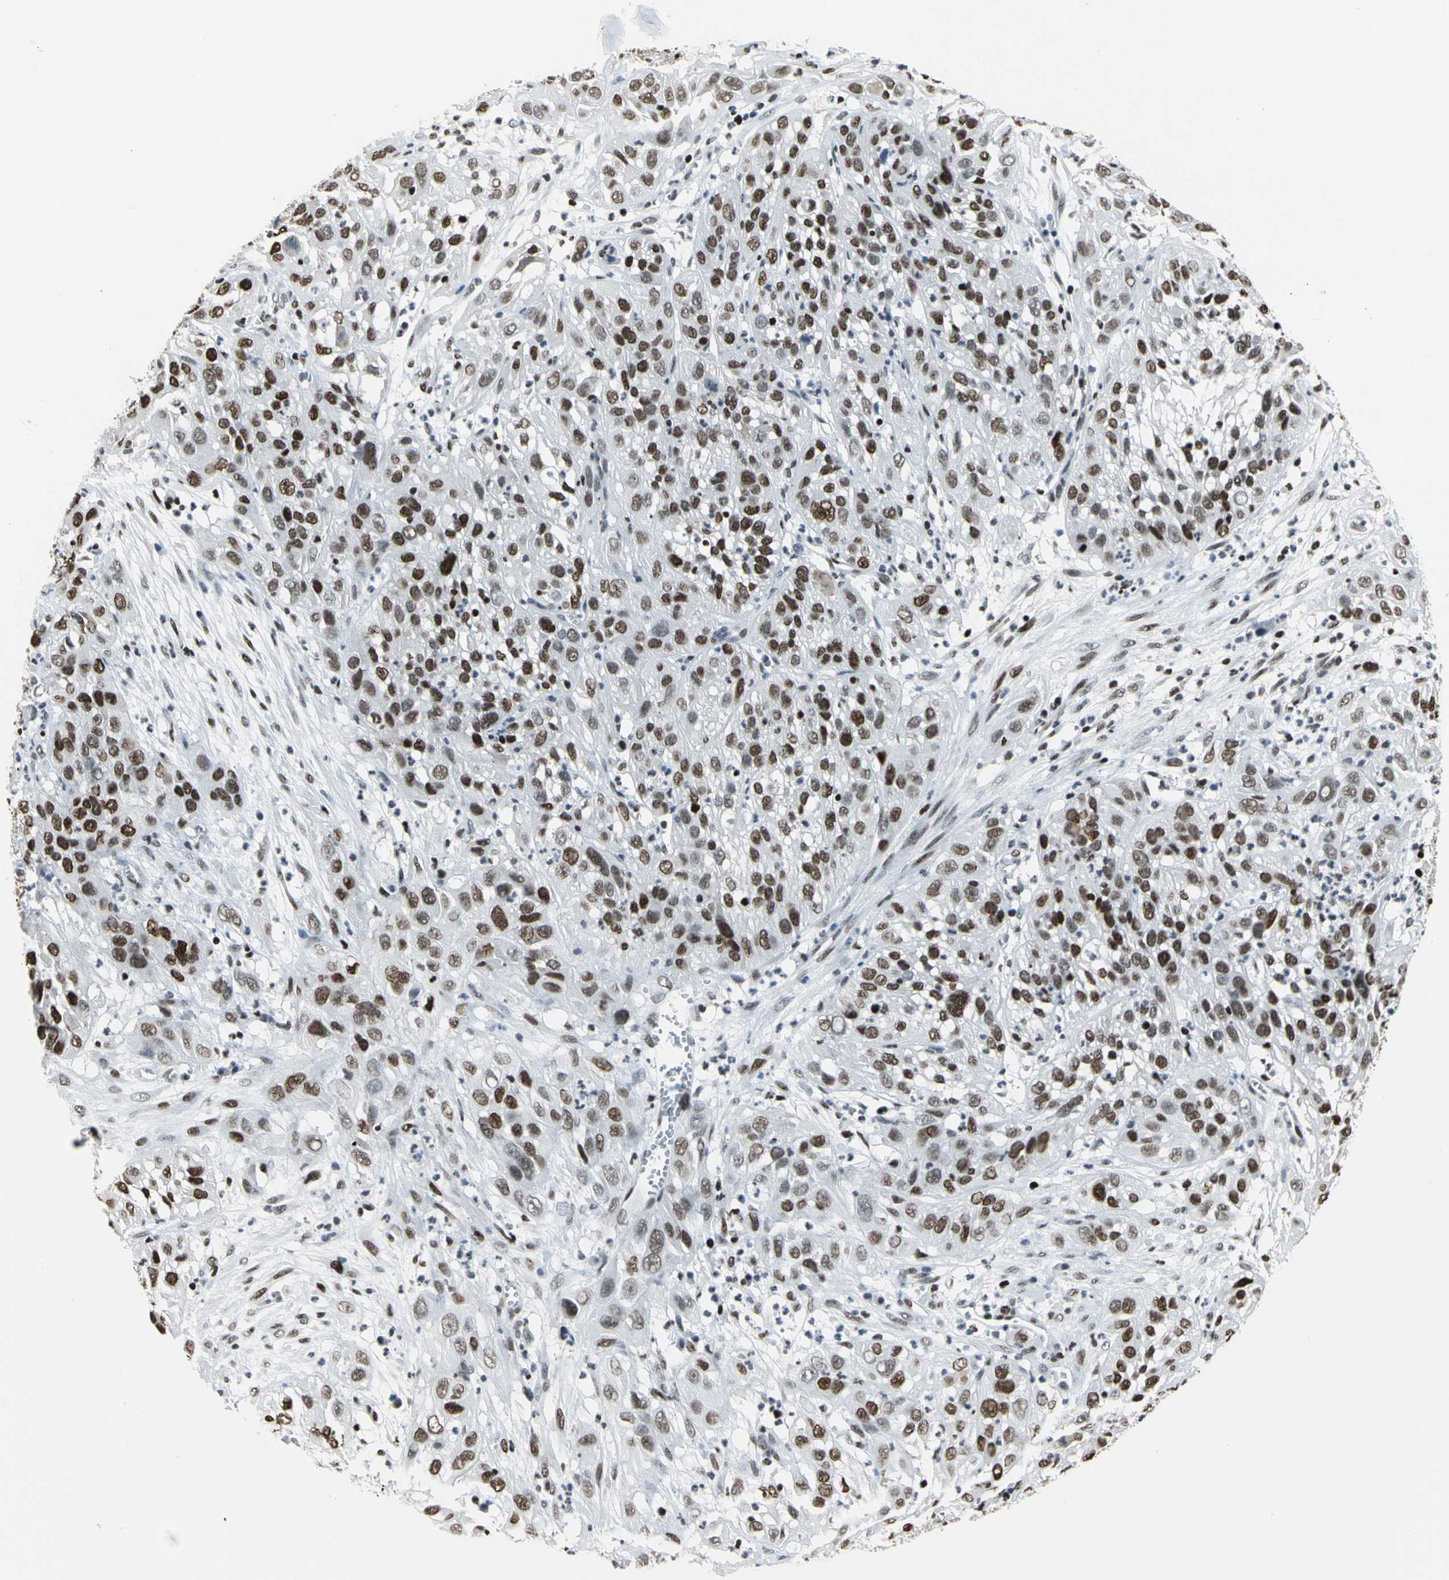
{"staining": {"intensity": "strong", "quantity": ">75%", "location": "nuclear"}, "tissue": "cervical cancer", "cell_type": "Tumor cells", "image_type": "cancer", "snomed": [{"axis": "morphology", "description": "Squamous cell carcinoma, NOS"}, {"axis": "topography", "description": "Cervix"}], "caption": "Strong nuclear staining for a protein is seen in about >75% of tumor cells of squamous cell carcinoma (cervical) using immunohistochemistry.", "gene": "HNRNPD", "patient": {"sex": "female", "age": 32}}